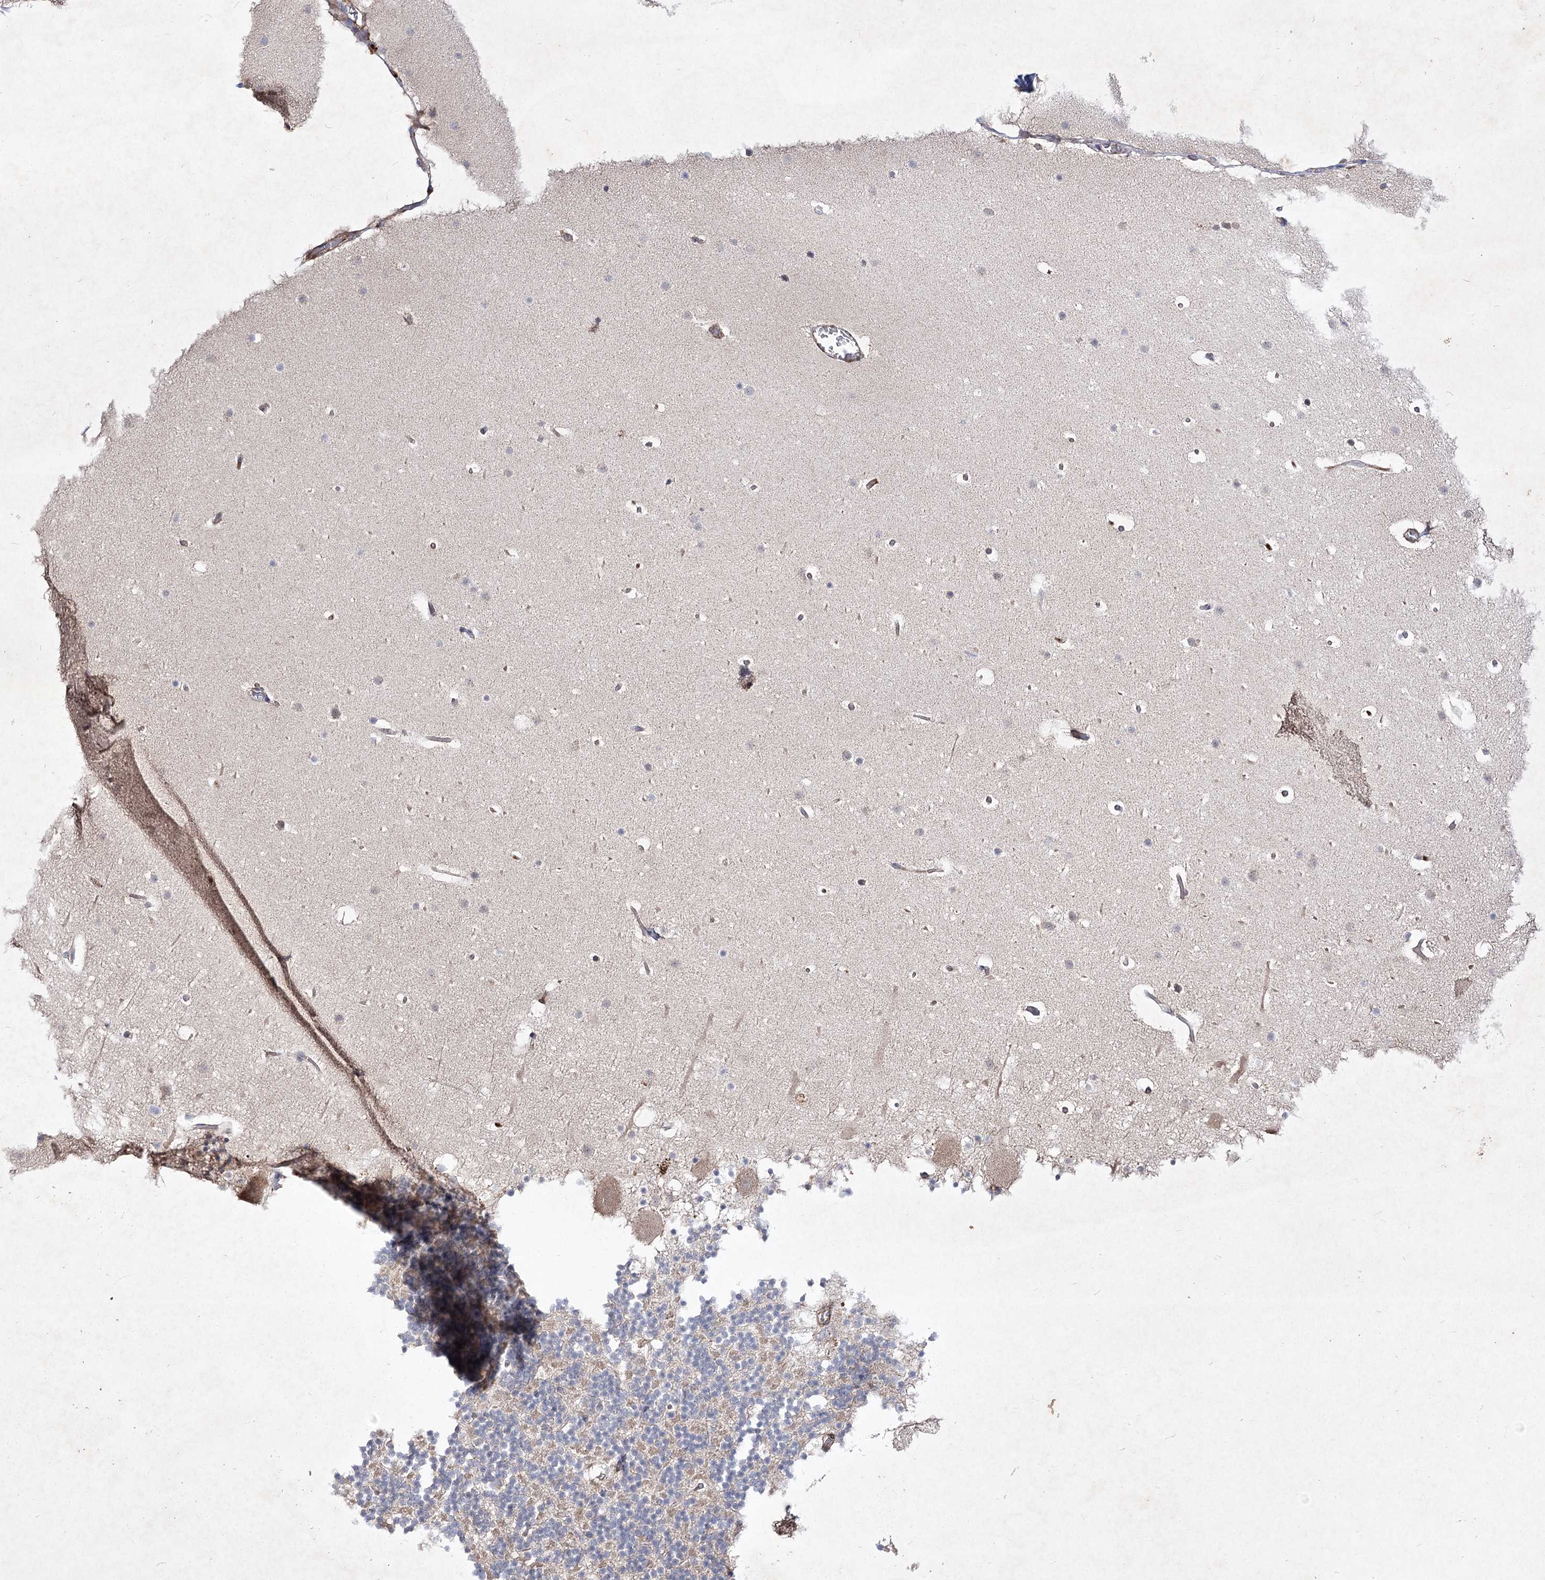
{"staining": {"intensity": "weak", "quantity": "<25%", "location": "cytoplasmic/membranous"}, "tissue": "cerebellum", "cell_type": "Cells in granular layer", "image_type": "normal", "snomed": [{"axis": "morphology", "description": "Normal tissue, NOS"}, {"axis": "topography", "description": "Cerebellum"}], "caption": "Protein analysis of unremarkable cerebellum reveals no significant staining in cells in granular layer.", "gene": "CIB2", "patient": {"sex": "male", "age": 57}}